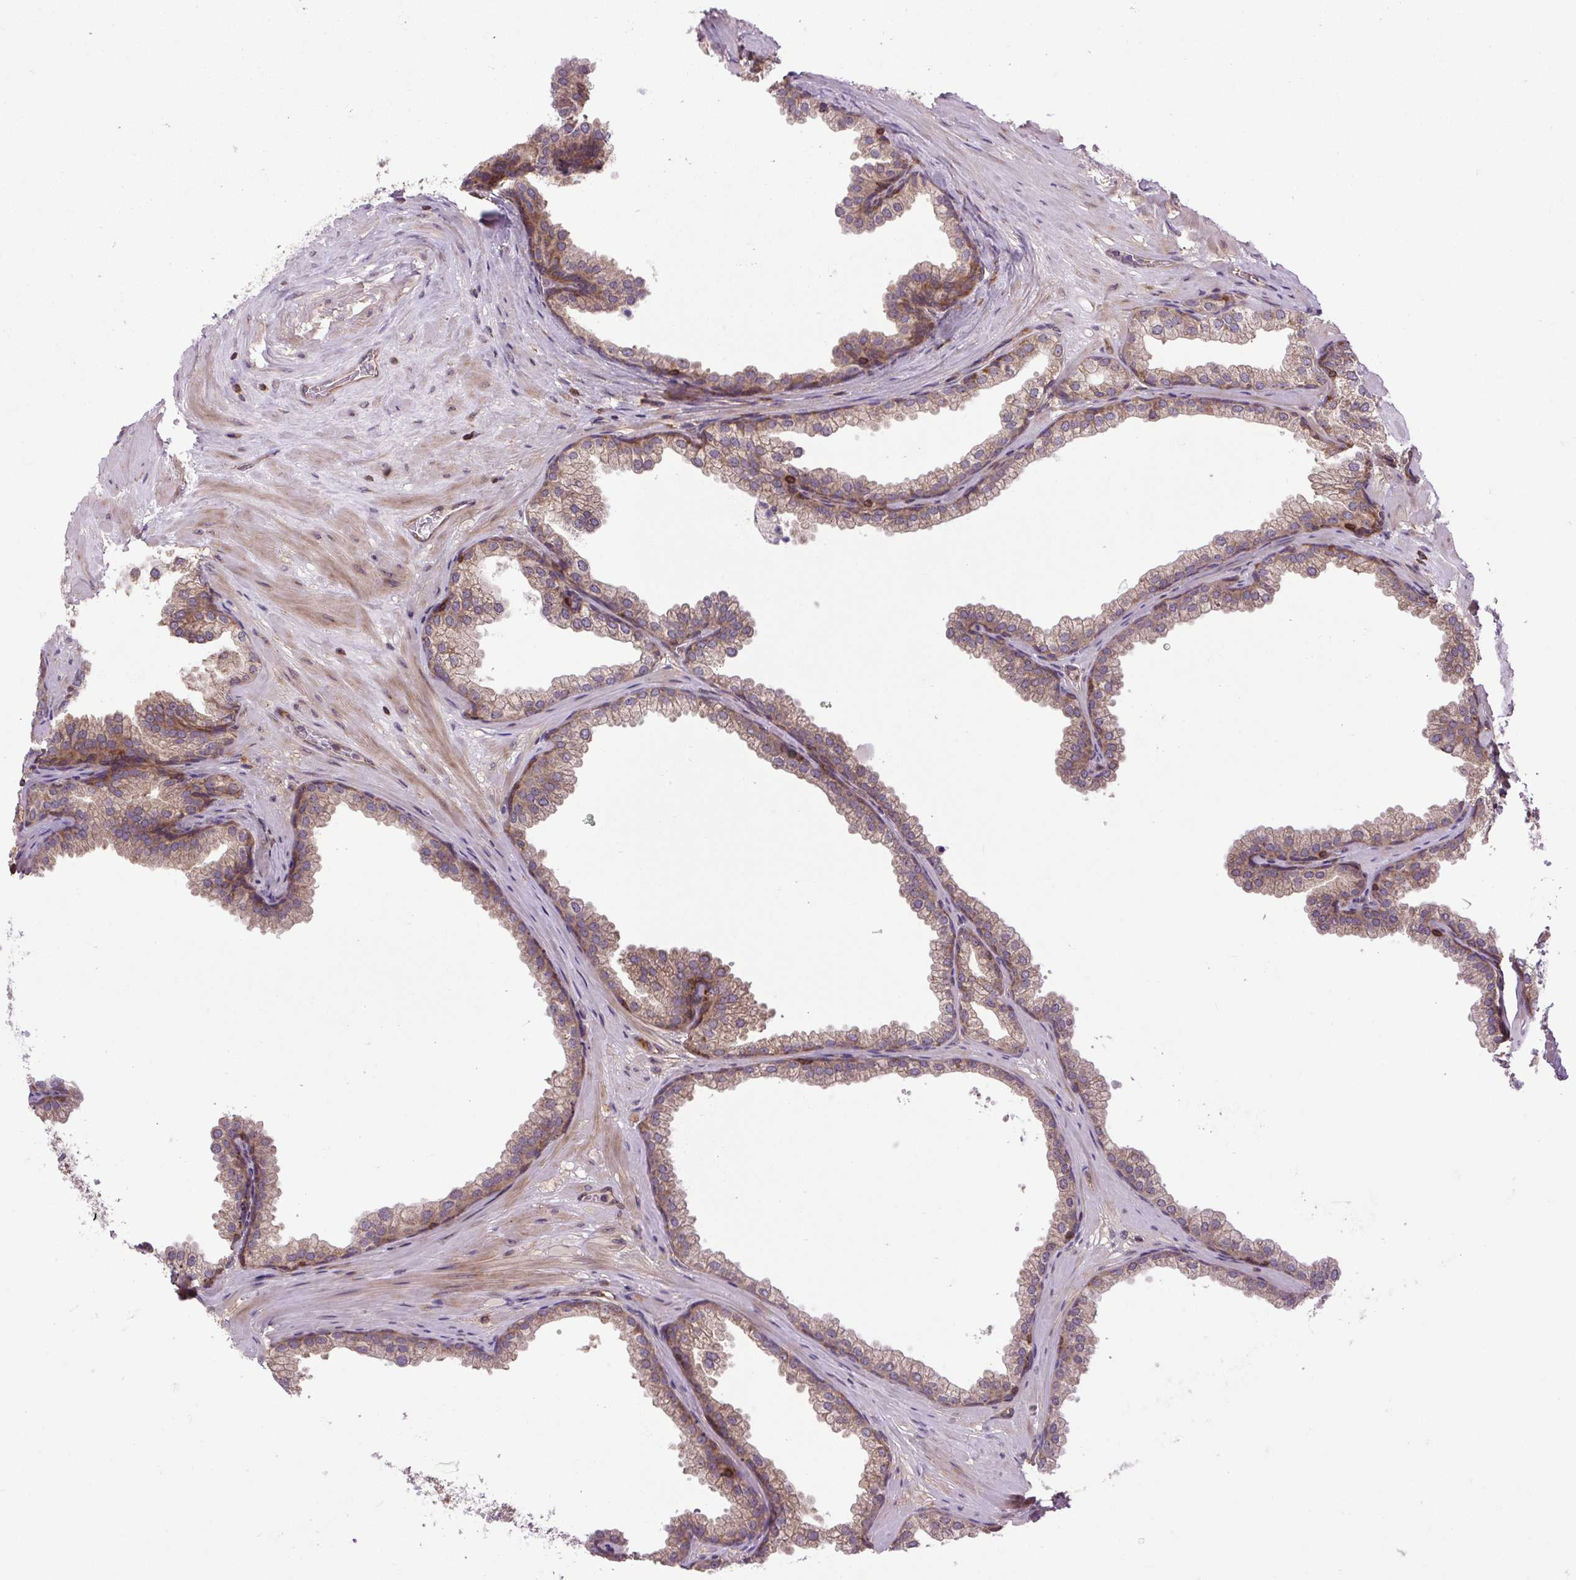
{"staining": {"intensity": "moderate", "quantity": ">75%", "location": "cytoplasmic/membranous"}, "tissue": "prostate", "cell_type": "Glandular cells", "image_type": "normal", "snomed": [{"axis": "morphology", "description": "Normal tissue, NOS"}, {"axis": "topography", "description": "Prostate"}], "caption": "An immunohistochemistry micrograph of benign tissue is shown. Protein staining in brown highlights moderate cytoplasmic/membranous positivity in prostate within glandular cells.", "gene": "PLCG1", "patient": {"sex": "male", "age": 37}}